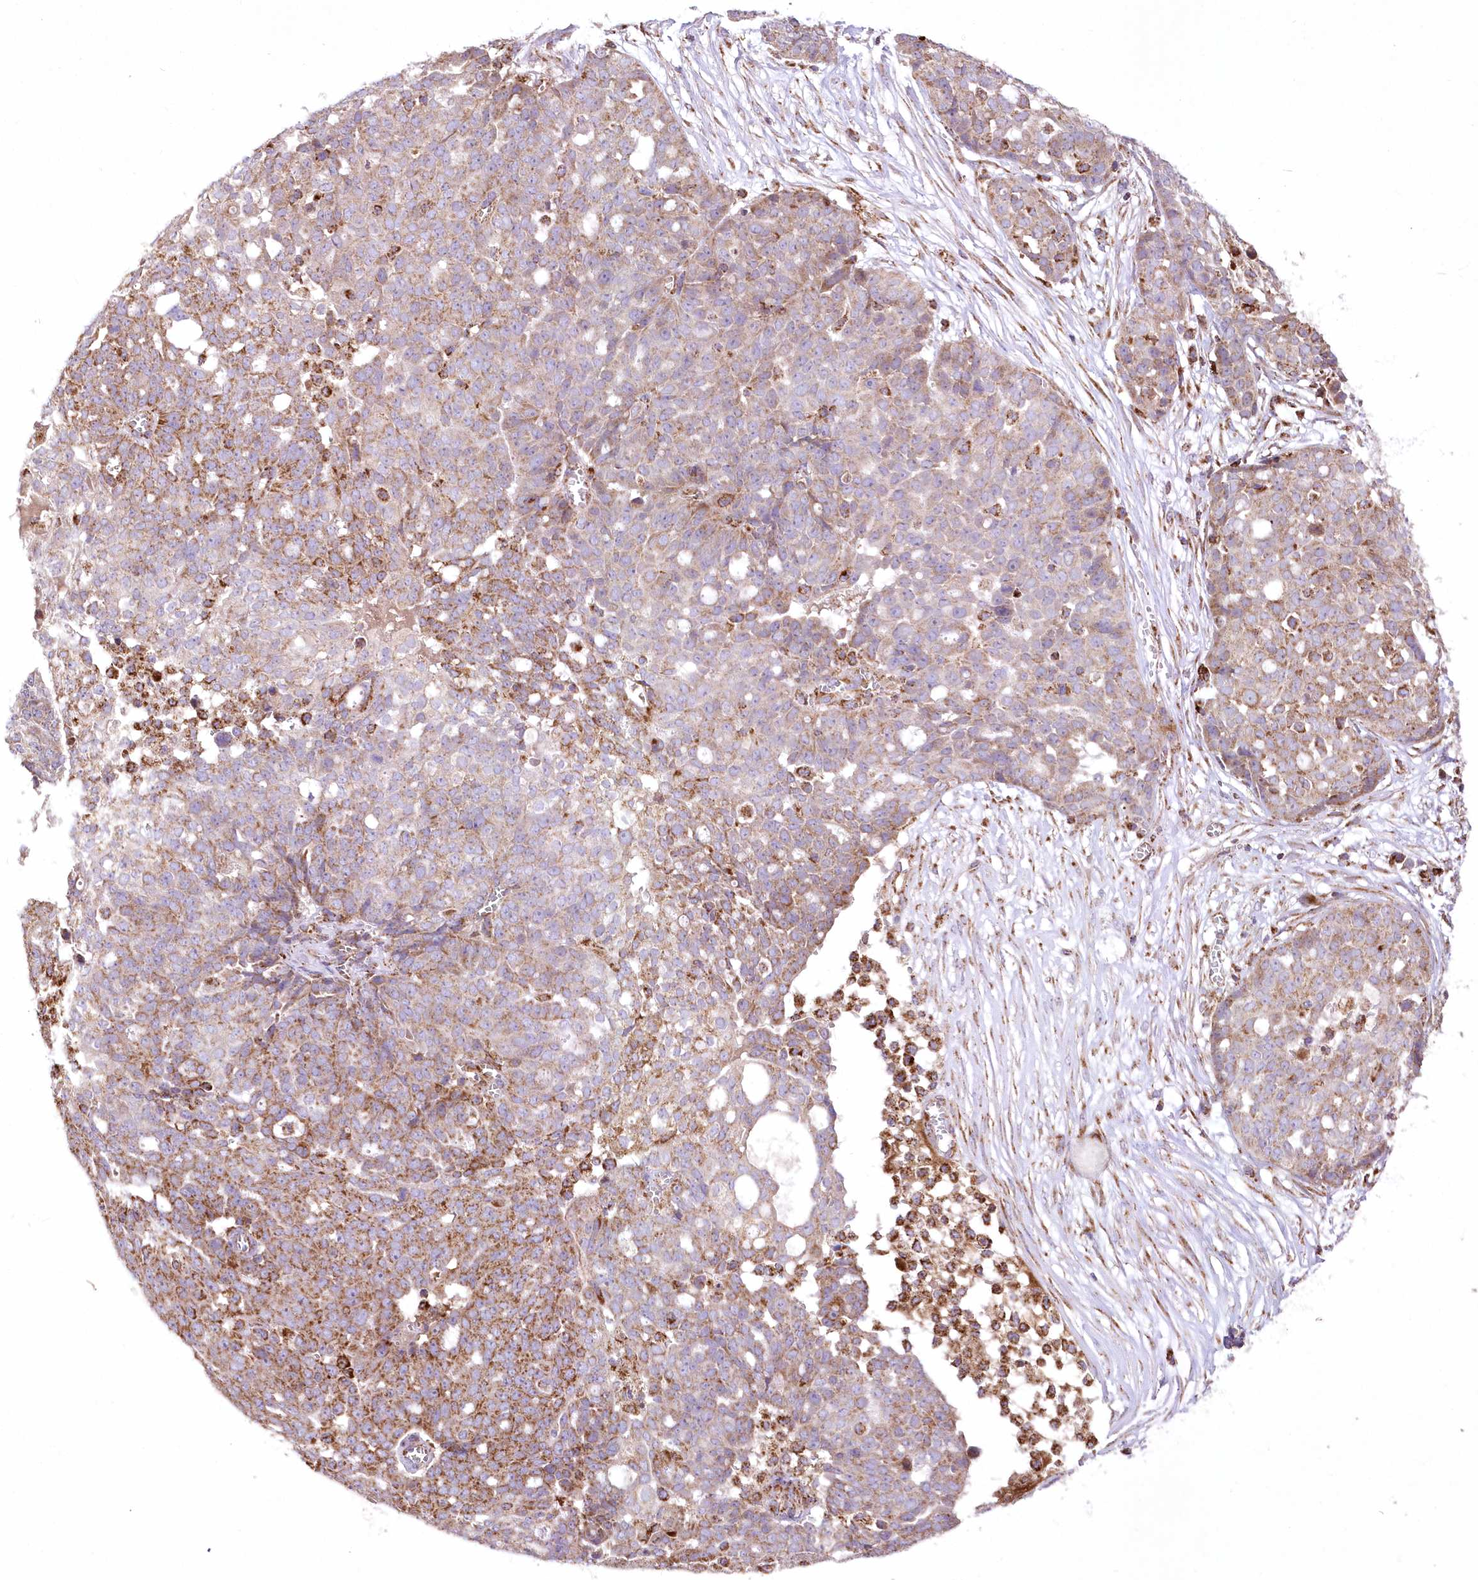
{"staining": {"intensity": "moderate", "quantity": ">75%", "location": "cytoplasmic/membranous"}, "tissue": "ovarian cancer", "cell_type": "Tumor cells", "image_type": "cancer", "snomed": [{"axis": "morphology", "description": "Cystadenocarcinoma, serous, NOS"}, {"axis": "topography", "description": "Soft tissue"}, {"axis": "topography", "description": "Ovary"}], "caption": "Serous cystadenocarcinoma (ovarian) stained for a protein (brown) demonstrates moderate cytoplasmic/membranous positive positivity in approximately >75% of tumor cells.", "gene": "ASNSD1", "patient": {"sex": "female", "age": 57}}